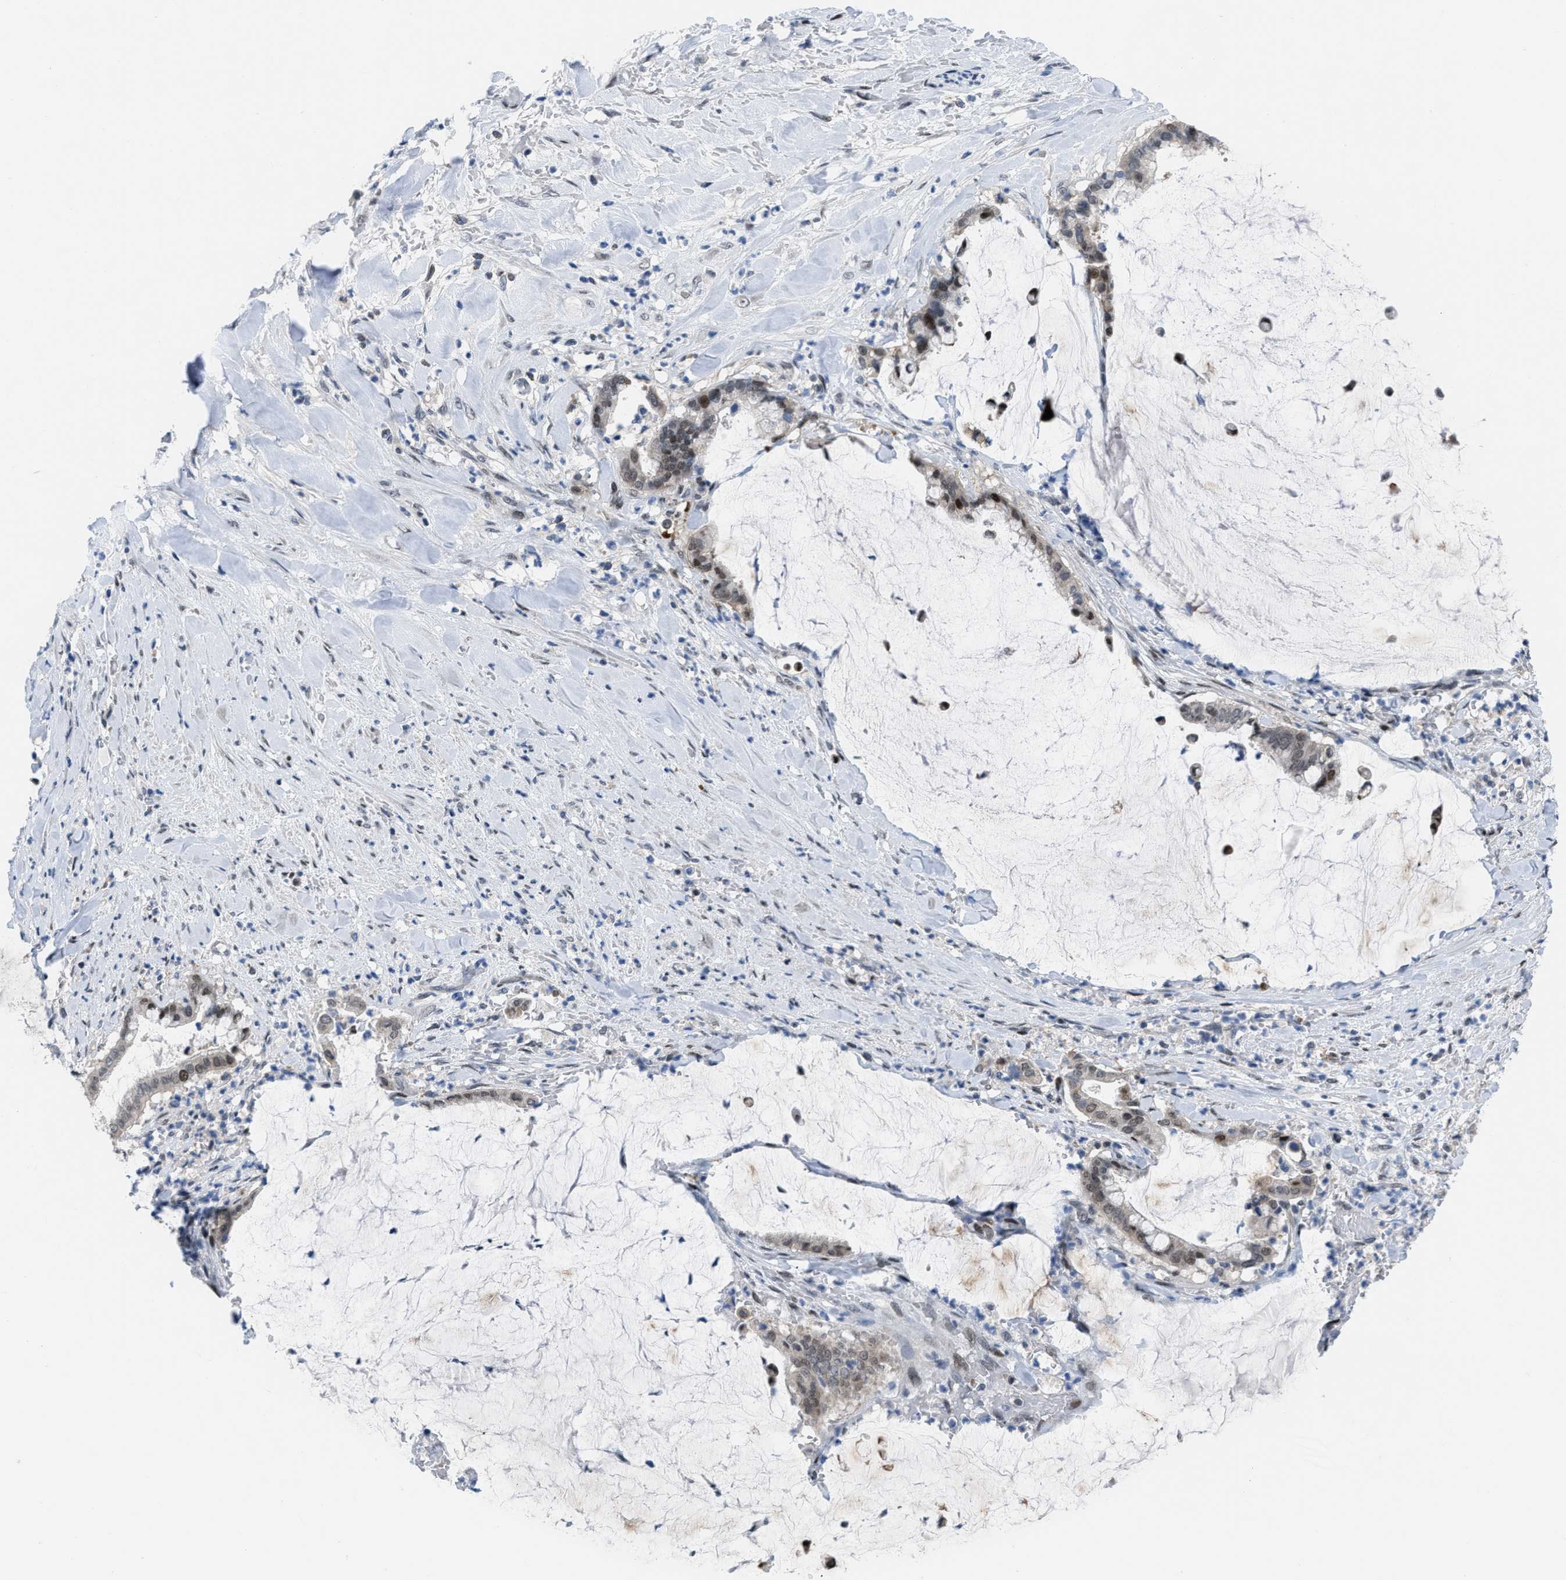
{"staining": {"intensity": "weak", "quantity": "25%-75%", "location": "nuclear"}, "tissue": "pancreatic cancer", "cell_type": "Tumor cells", "image_type": "cancer", "snomed": [{"axis": "morphology", "description": "Adenocarcinoma, NOS"}, {"axis": "topography", "description": "Pancreas"}], "caption": "The photomicrograph demonstrates staining of pancreatic cancer (adenocarcinoma), revealing weak nuclear protein positivity (brown color) within tumor cells. The staining is performed using DAB brown chromogen to label protein expression. The nuclei are counter-stained blue using hematoxylin.", "gene": "SETDB1", "patient": {"sex": "male", "age": 41}}